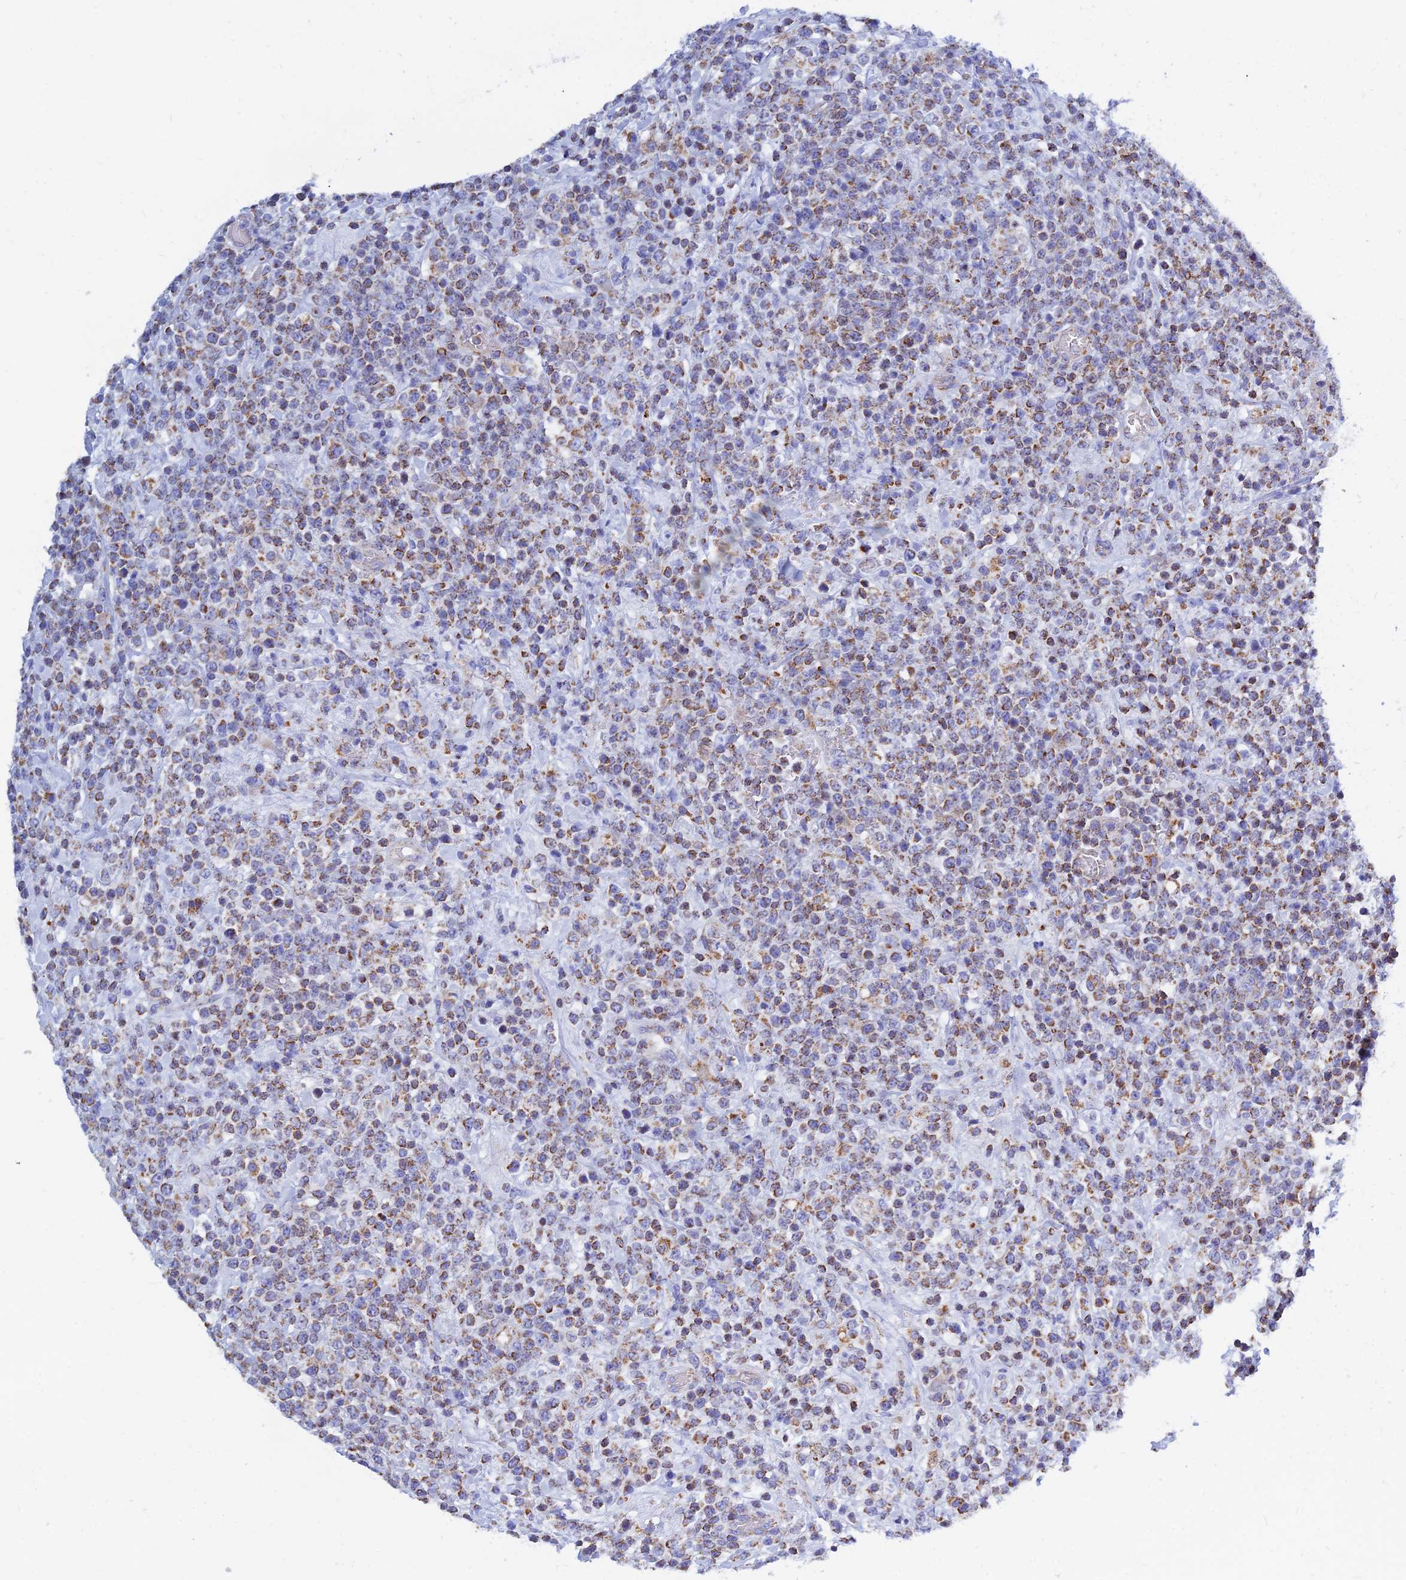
{"staining": {"intensity": "moderate", "quantity": "25%-75%", "location": "cytoplasmic/membranous"}, "tissue": "lymphoma", "cell_type": "Tumor cells", "image_type": "cancer", "snomed": [{"axis": "morphology", "description": "Malignant lymphoma, non-Hodgkin's type, High grade"}, {"axis": "topography", "description": "Colon"}], "caption": "Immunohistochemistry of lymphoma shows medium levels of moderate cytoplasmic/membranous positivity in about 25%-75% of tumor cells. The staining was performed using DAB, with brown indicating positive protein expression. Nuclei are stained blue with hematoxylin.", "gene": "MGST1", "patient": {"sex": "female", "age": 53}}